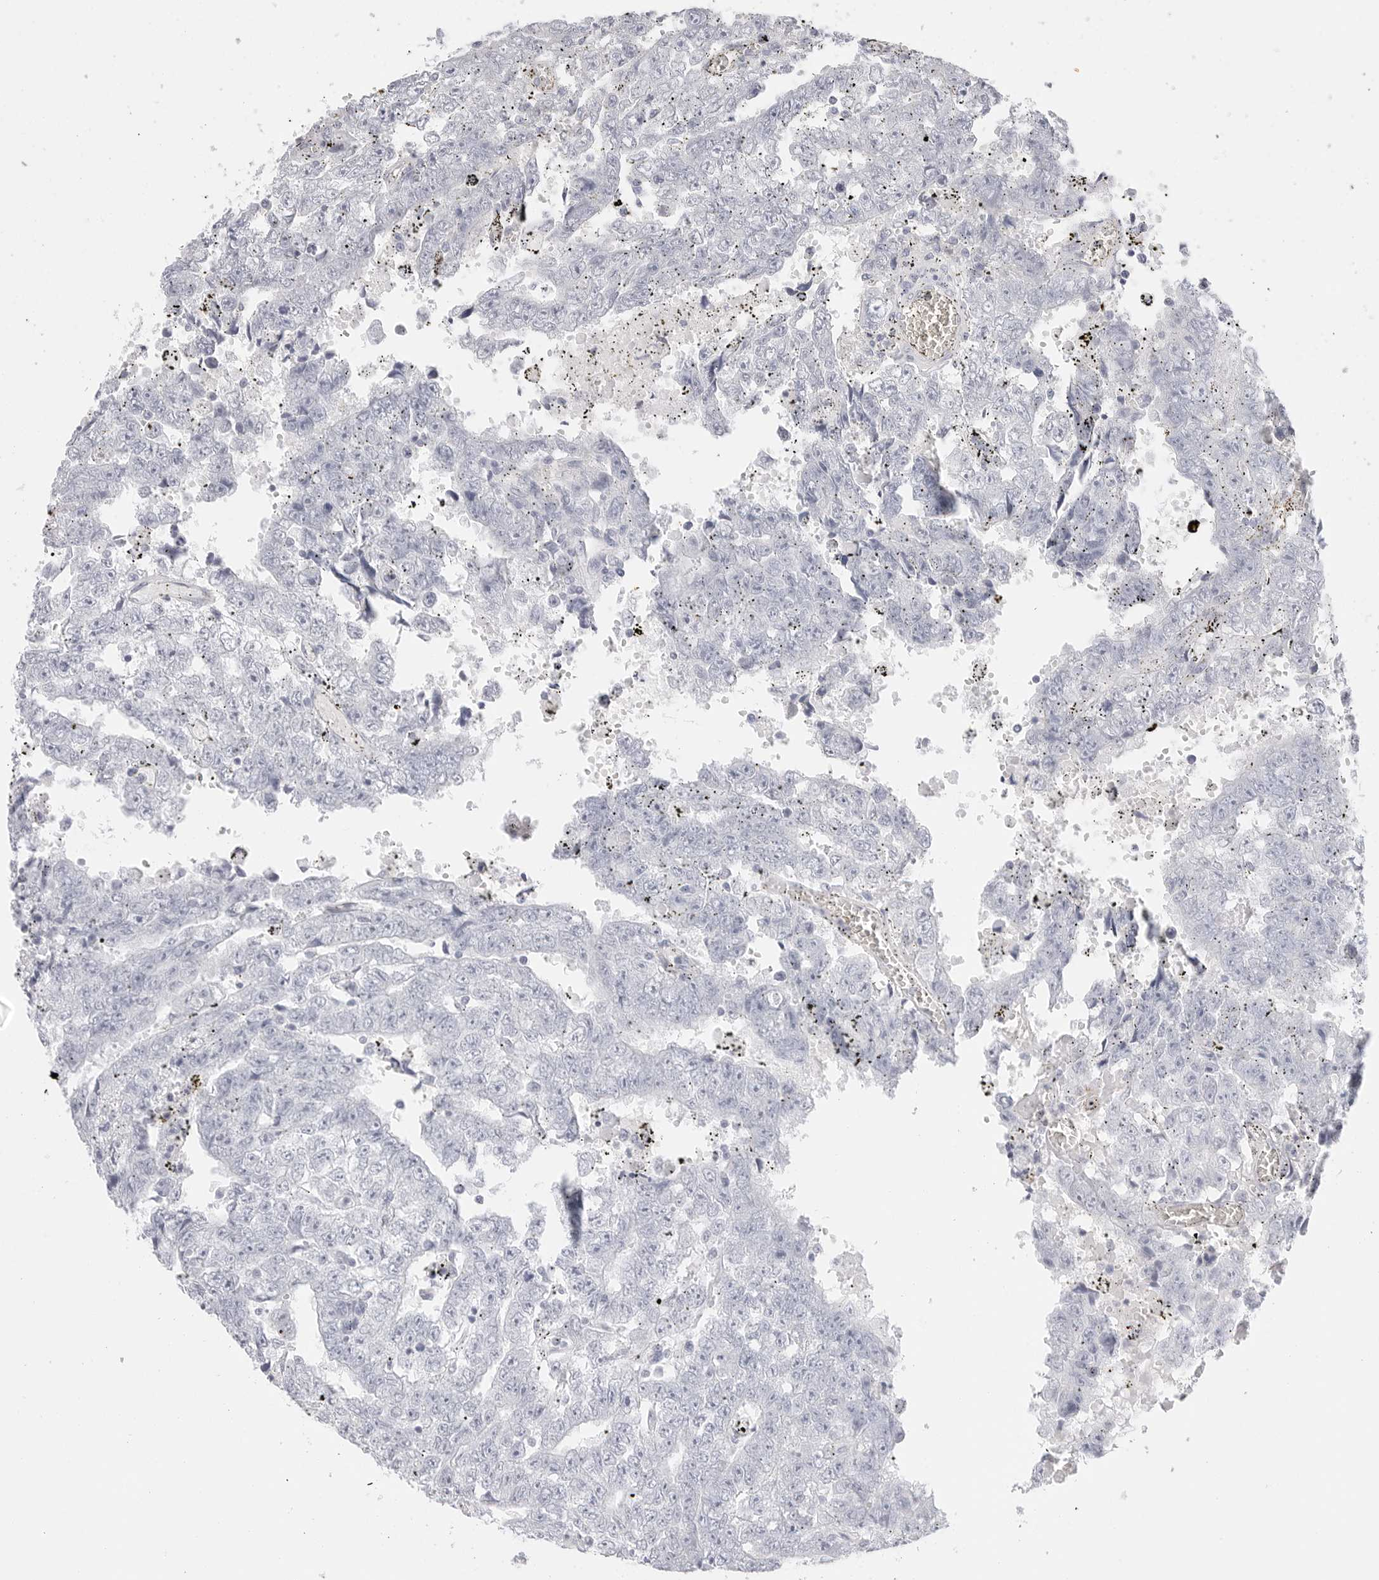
{"staining": {"intensity": "negative", "quantity": "none", "location": "none"}, "tissue": "testis cancer", "cell_type": "Tumor cells", "image_type": "cancer", "snomed": [{"axis": "morphology", "description": "Carcinoma, Embryonal, NOS"}, {"axis": "topography", "description": "Testis"}], "caption": "Immunohistochemical staining of human testis cancer exhibits no significant positivity in tumor cells.", "gene": "HMGCS2", "patient": {"sex": "male", "age": 25}}